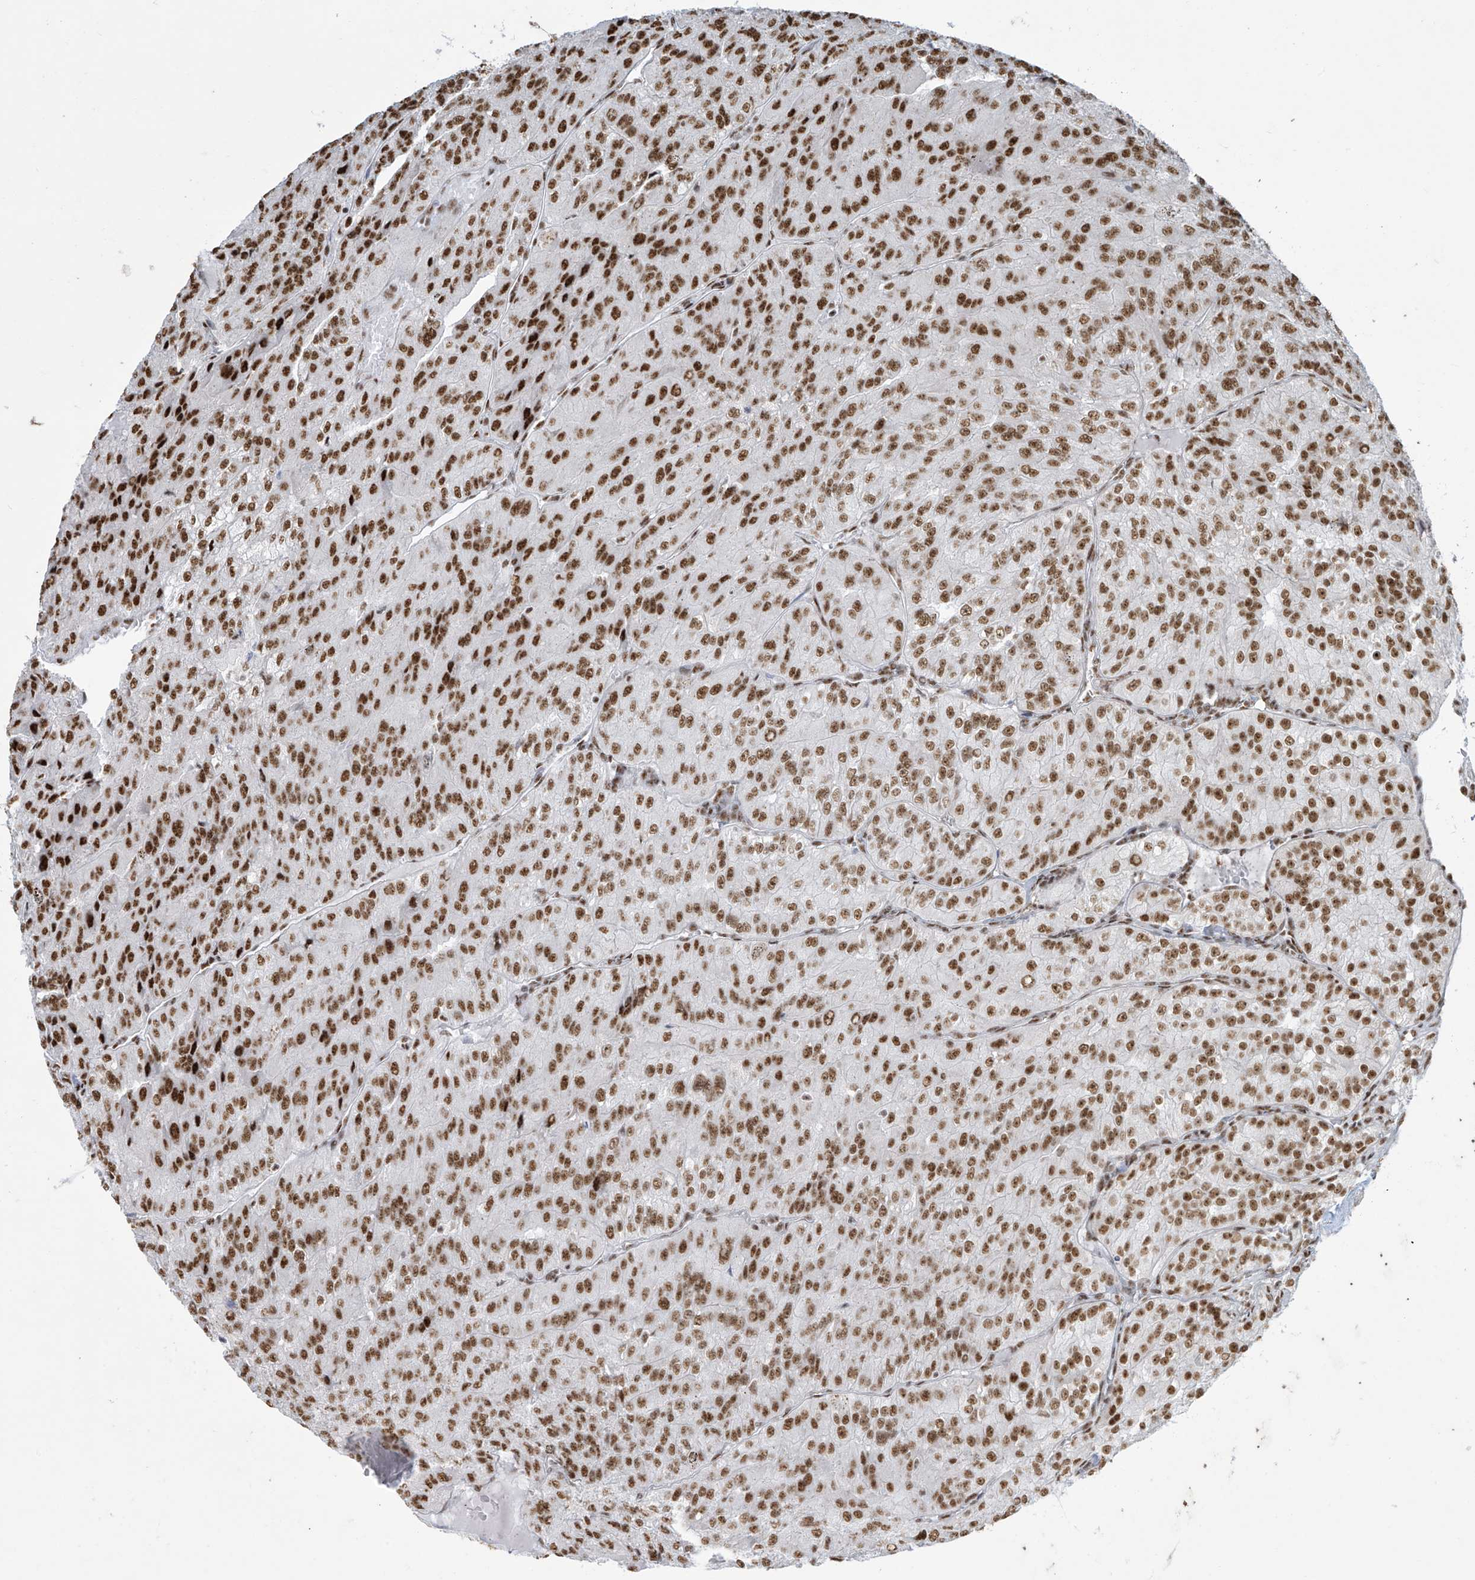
{"staining": {"intensity": "moderate", "quantity": ">75%", "location": "nuclear"}, "tissue": "renal cancer", "cell_type": "Tumor cells", "image_type": "cancer", "snomed": [{"axis": "morphology", "description": "Adenocarcinoma, NOS"}, {"axis": "topography", "description": "Kidney"}], "caption": "High-power microscopy captured an IHC histopathology image of renal adenocarcinoma, revealing moderate nuclear positivity in approximately >75% of tumor cells. Immunohistochemistry (ihc) stains the protein of interest in brown and the nuclei are stained blue.", "gene": "MS4A6A", "patient": {"sex": "female", "age": 63}}